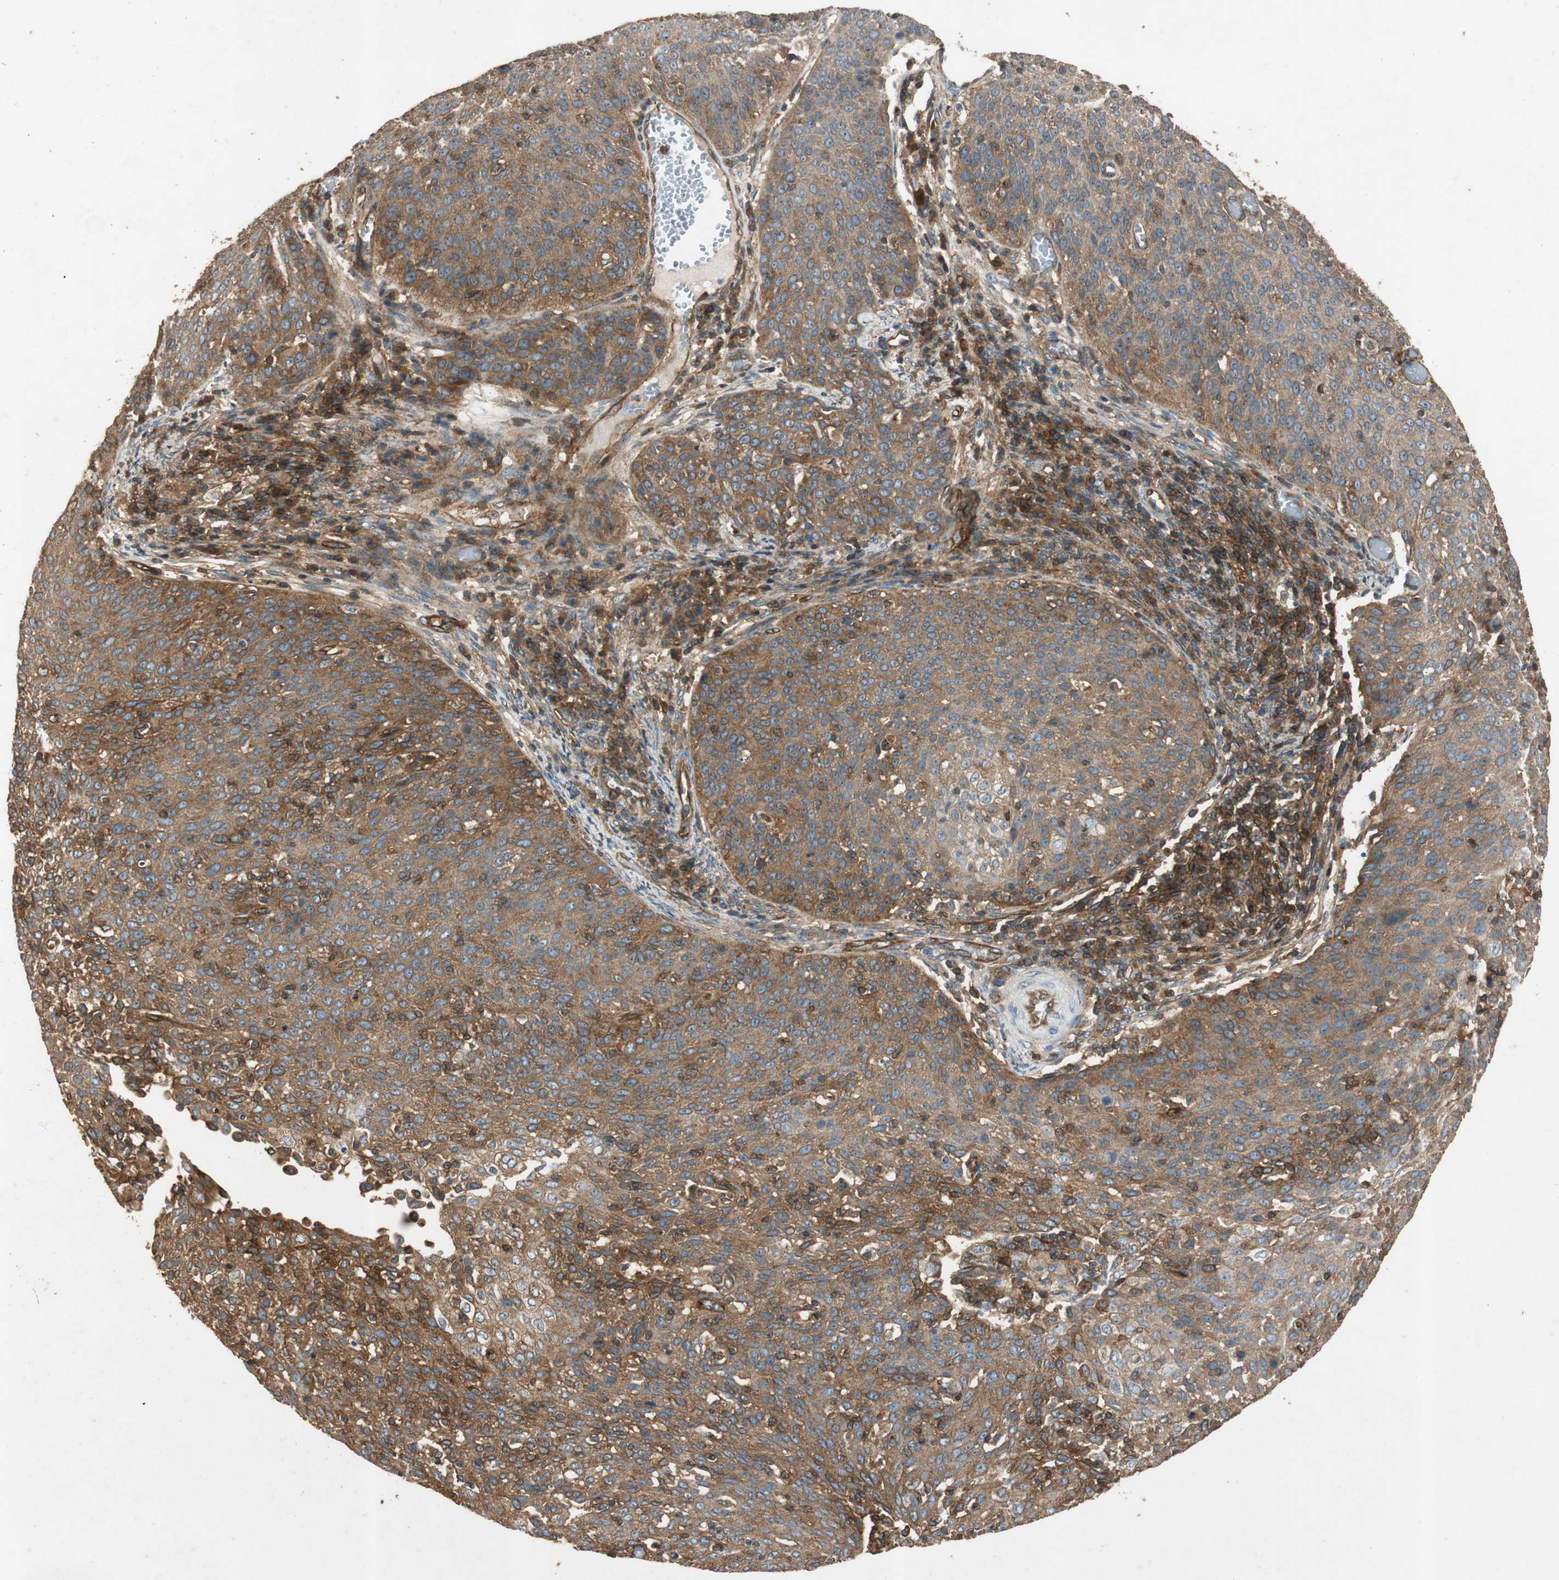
{"staining": {"intensity": "strong", "quantity": ">75%", "location": "cytoplasmic/membranous"}, "tissue": "cervical cancer", "cell_type": "Tumor cells", "image_type": "cancer", "snomed": [{"axis": "morphology", "description": "Squamous cell carcinoma, NOS"}, {"axis": "topography", "description": "Cervix"}], "caption": "The photomicrograph shows staining of cervical cancer (squamous cell carcinoma), revealing strong cytoplasmic/membranous protein staining (brown color) within tumor cells.", "gene": "BTN3A3", "patient": {"sex": "female", "age": 38}}